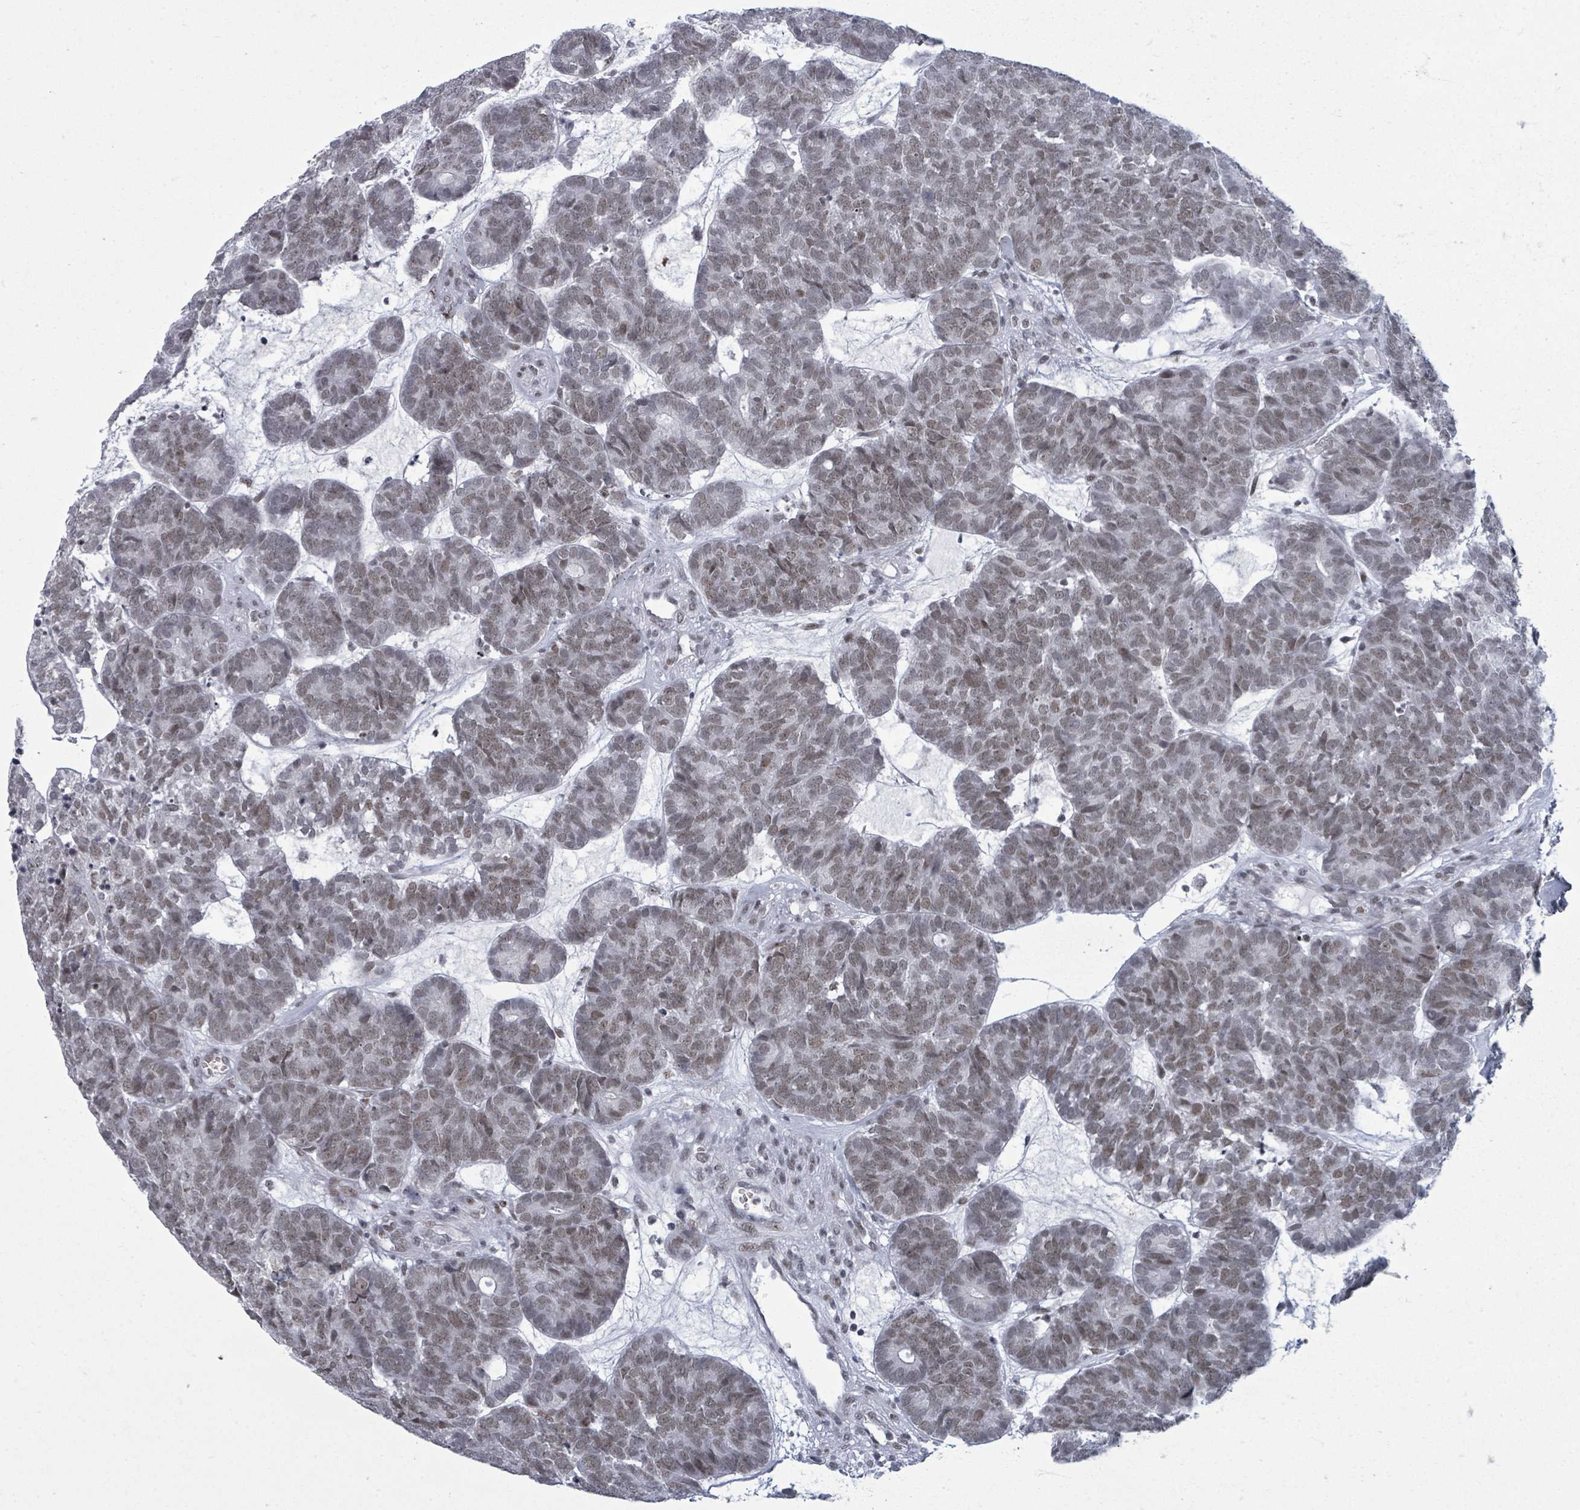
{"staining": {"intensity": "weak", "quantity": ">75%", "location": "nuclear"}, "tissue": "head and neck cancer", "cell_type": "Tumor cells", "image_type": "cancer", "snomed": [{"axis": "morphology", "description": "Adenocarcinoma, NOS"}, {"axis": "topography", "description": "Head-Neck"}], "caption": "Head and neck adenocarcinoma tissue demonstrates weak nuclear expression in approximately >75% of tumor cells, visualized by immunohistochemistry. (DAB IHC with brightfield microscopy, high magnification).", "gene": "ERCC5", "patient": {"sex": "female", "age": 81}}